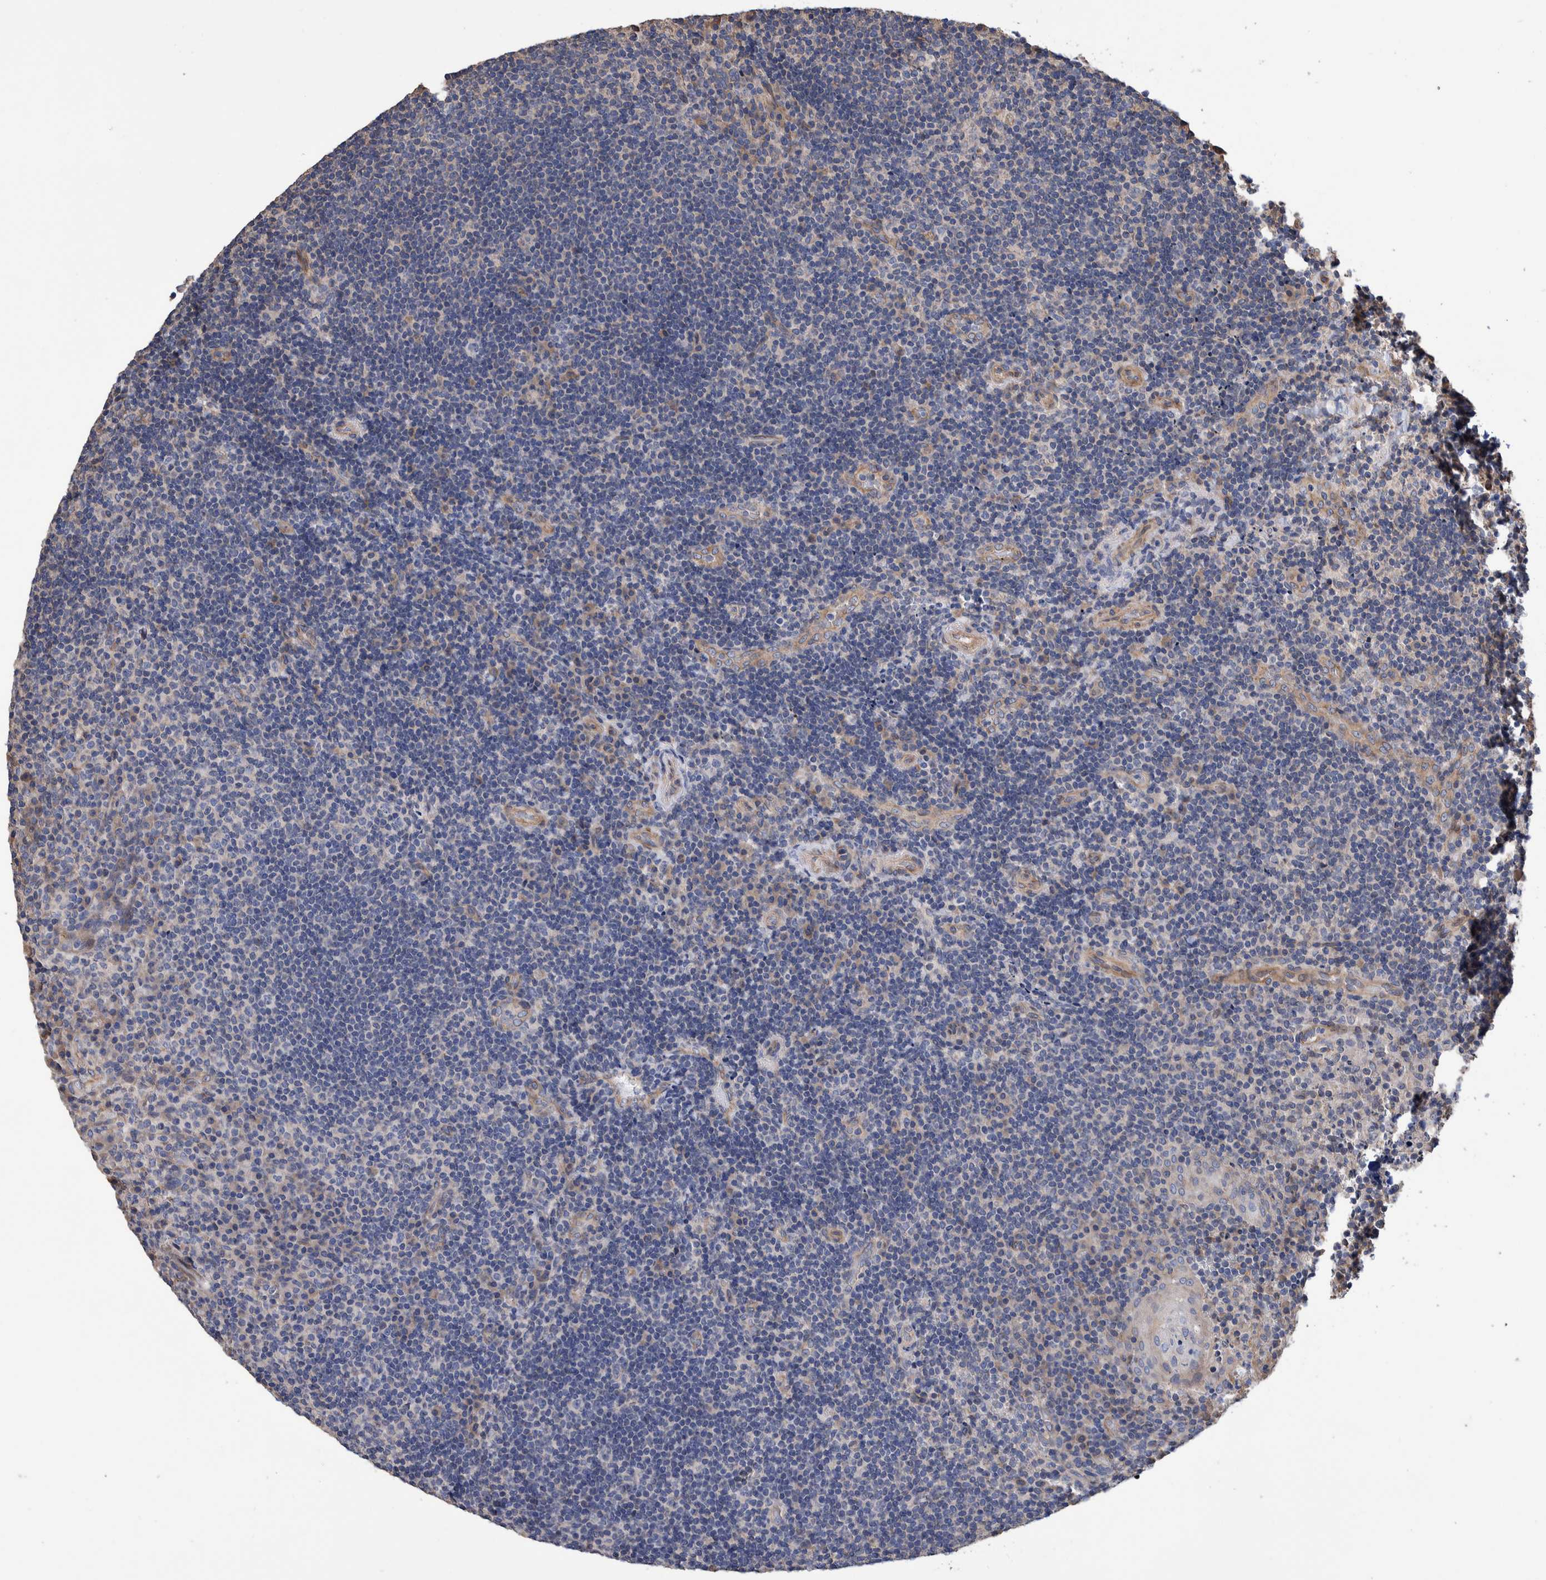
{"staining": {"intensity": "negative", "quantity": "none", "location": "none"}, "tissue": "lymphoma", "cell_type": "Tumor cells", "image_type": "cancer", "snomed": [{"axis": "morphology", "description": "Malignant lymphoma, non-Hodgkin's type, High grade"}, {"axis": "topography", "description": "Tonsil"}], "caption": "Tumor cells are negative for brown protein staining in lymphoma.", "gene": "SLC45A4", "patient": {"sex": "female", "age": 36}}